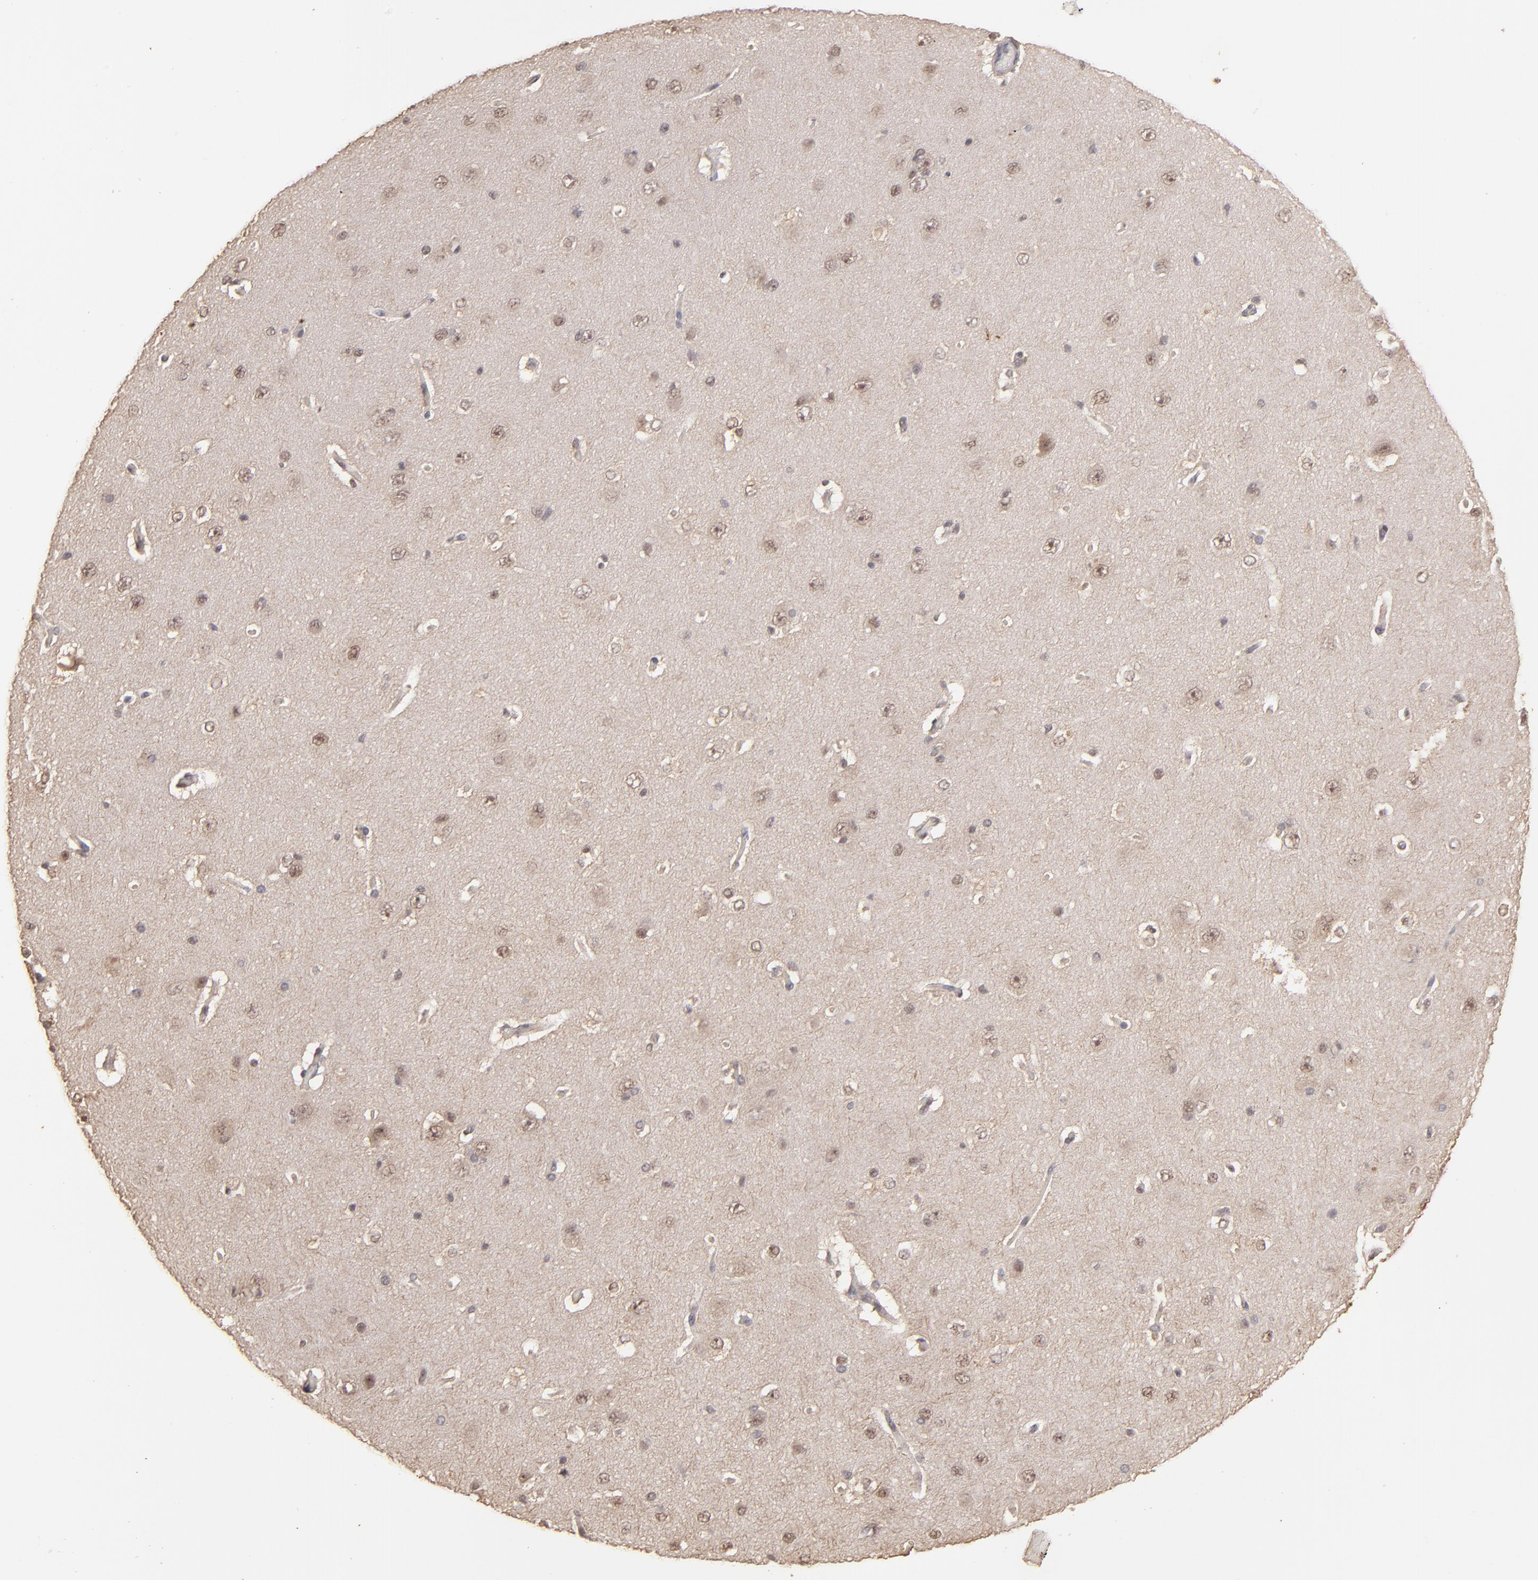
{"staining": {"intensity": "negative", "quantity": "none", "location": "none"}, "tissue": "cerebral cortex", "cell_type": "Endothelial cells", "image_type": "normal", "snomed": [{"axis": "morphology", "description": "Normal tissue, NOS"}, {"axis": "topography", "description": "Cerebral cortex"}], "caption": "The histopathology image reveals no staining of endothelial cells in benign cerebral cortex.", "gene": "CLOCK", "patient": {"sex": "female", "age": 45}}